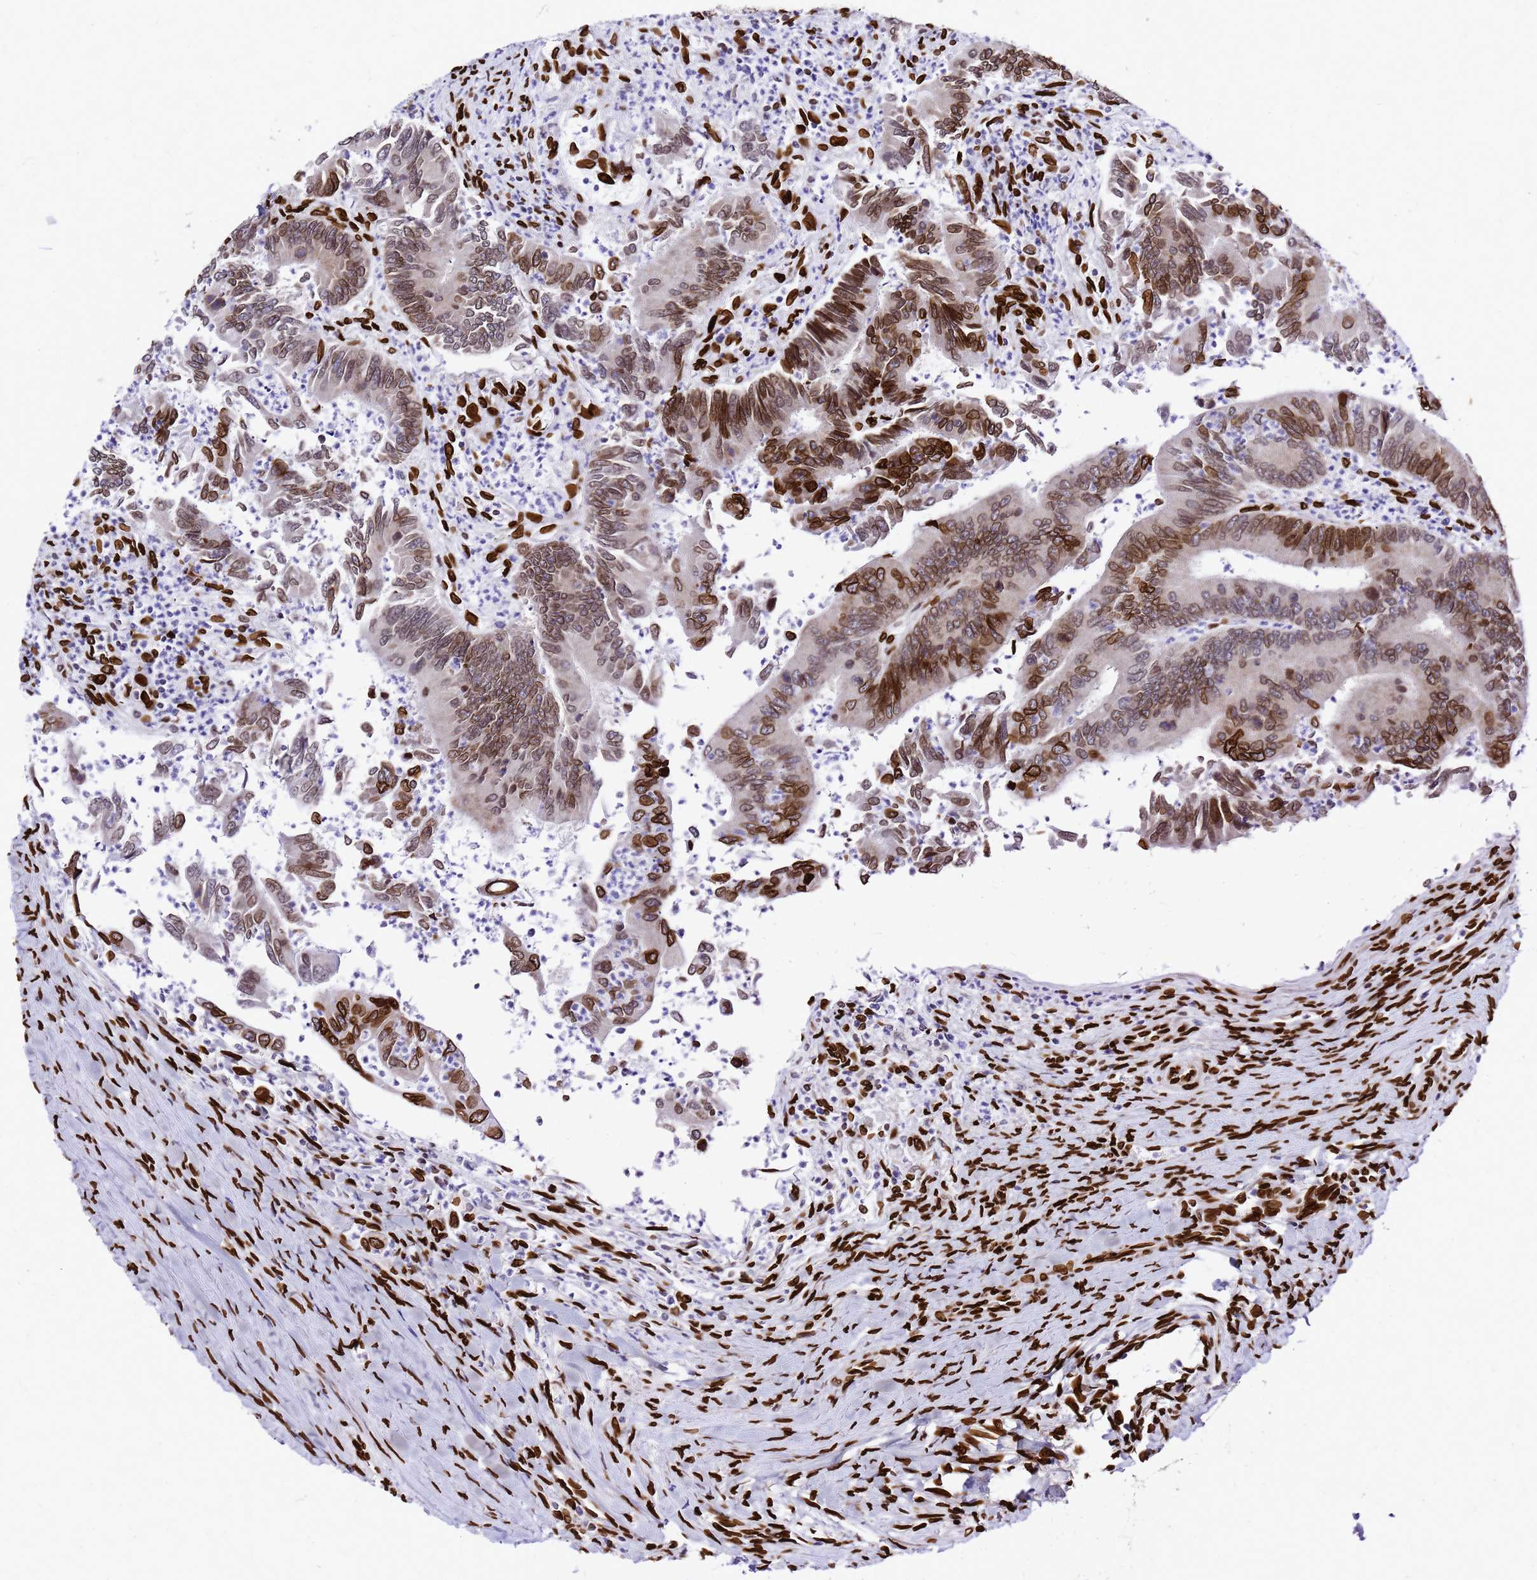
{"staining": {"intensity": "strong", "quantity": "25%-75%", "location": "cytoplasmic/membranous,nuclear"}, "tissue": "colorectal cancer", "cell_type": "Tumor cells", "image_type": "cancer", "snomed": [{"axis": "morphology", "description": "Adenocarcinoma, NOS"}, {"axis": "topography", "description": "Colon"}], "caption": "Immunohistochemistry histopathology image of colorectal cancer (adenocarcinoma) stained for a protein (brown), which shows high levels of strong cytoplasmic/membranous and nuclear expression in about 25%-75% of tumor cells.", "gene": "C6orf141", "patient": {"sex": "female", "age": 67}}